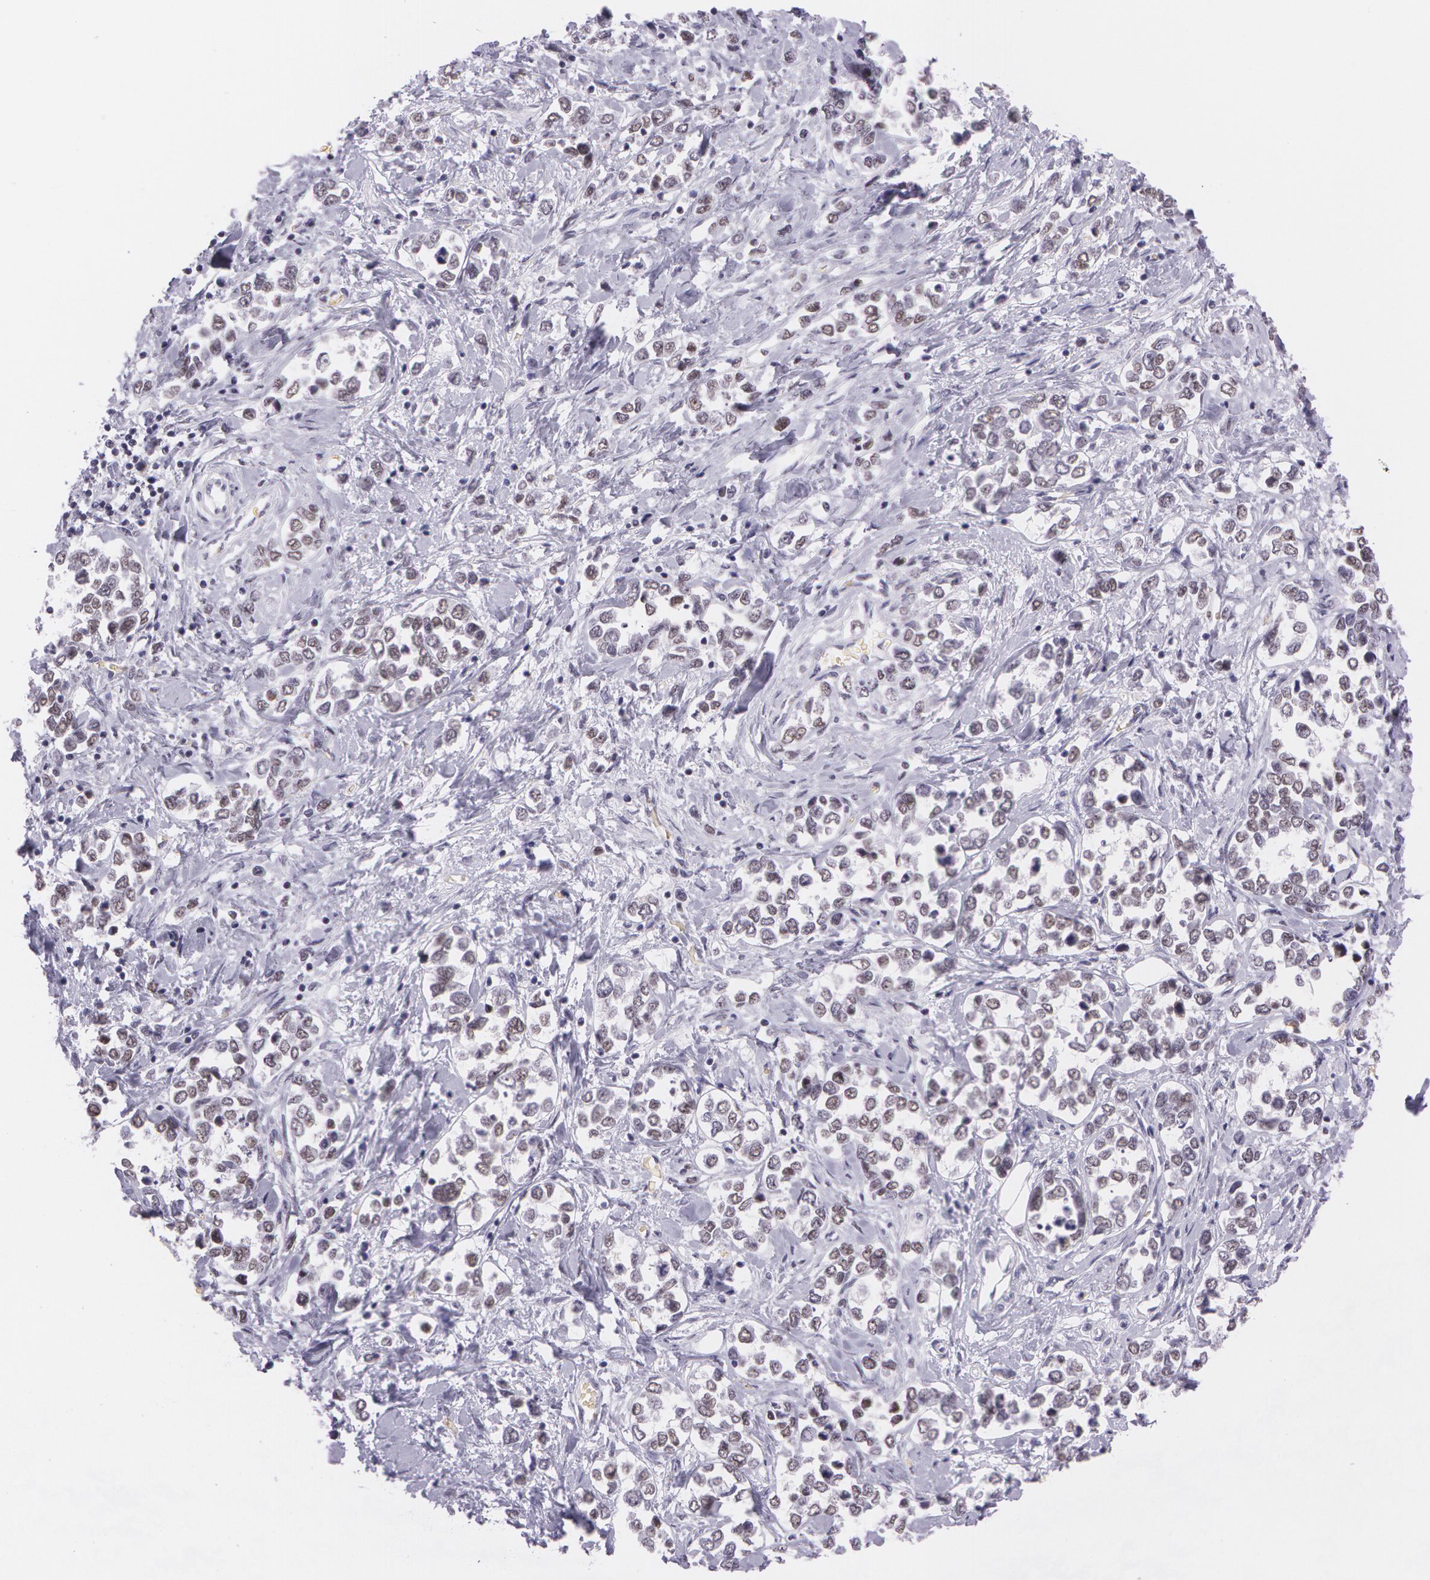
{"staining": {"intensity": "weak", "quantity": "25%-75%", "location": "nuclear"}, "tissue": "stomach cancer", "cell_type": "Tumor cells", "image_type": "cancer", "snomed": [{"axis": "morphology", "description": "Adenocarcinoma, NOS"}, {"axis": "topography", "description": "Stomach, upper"}], "caption": "This photomicrograph displays immunohistochemistry (IHC) staining of stomach adenocarcinoma, with low weak nuclear positivity in about 25%-75% of tumor cells.", "gene": "NBN", "patient": {"sex": "male", "age": 76}}